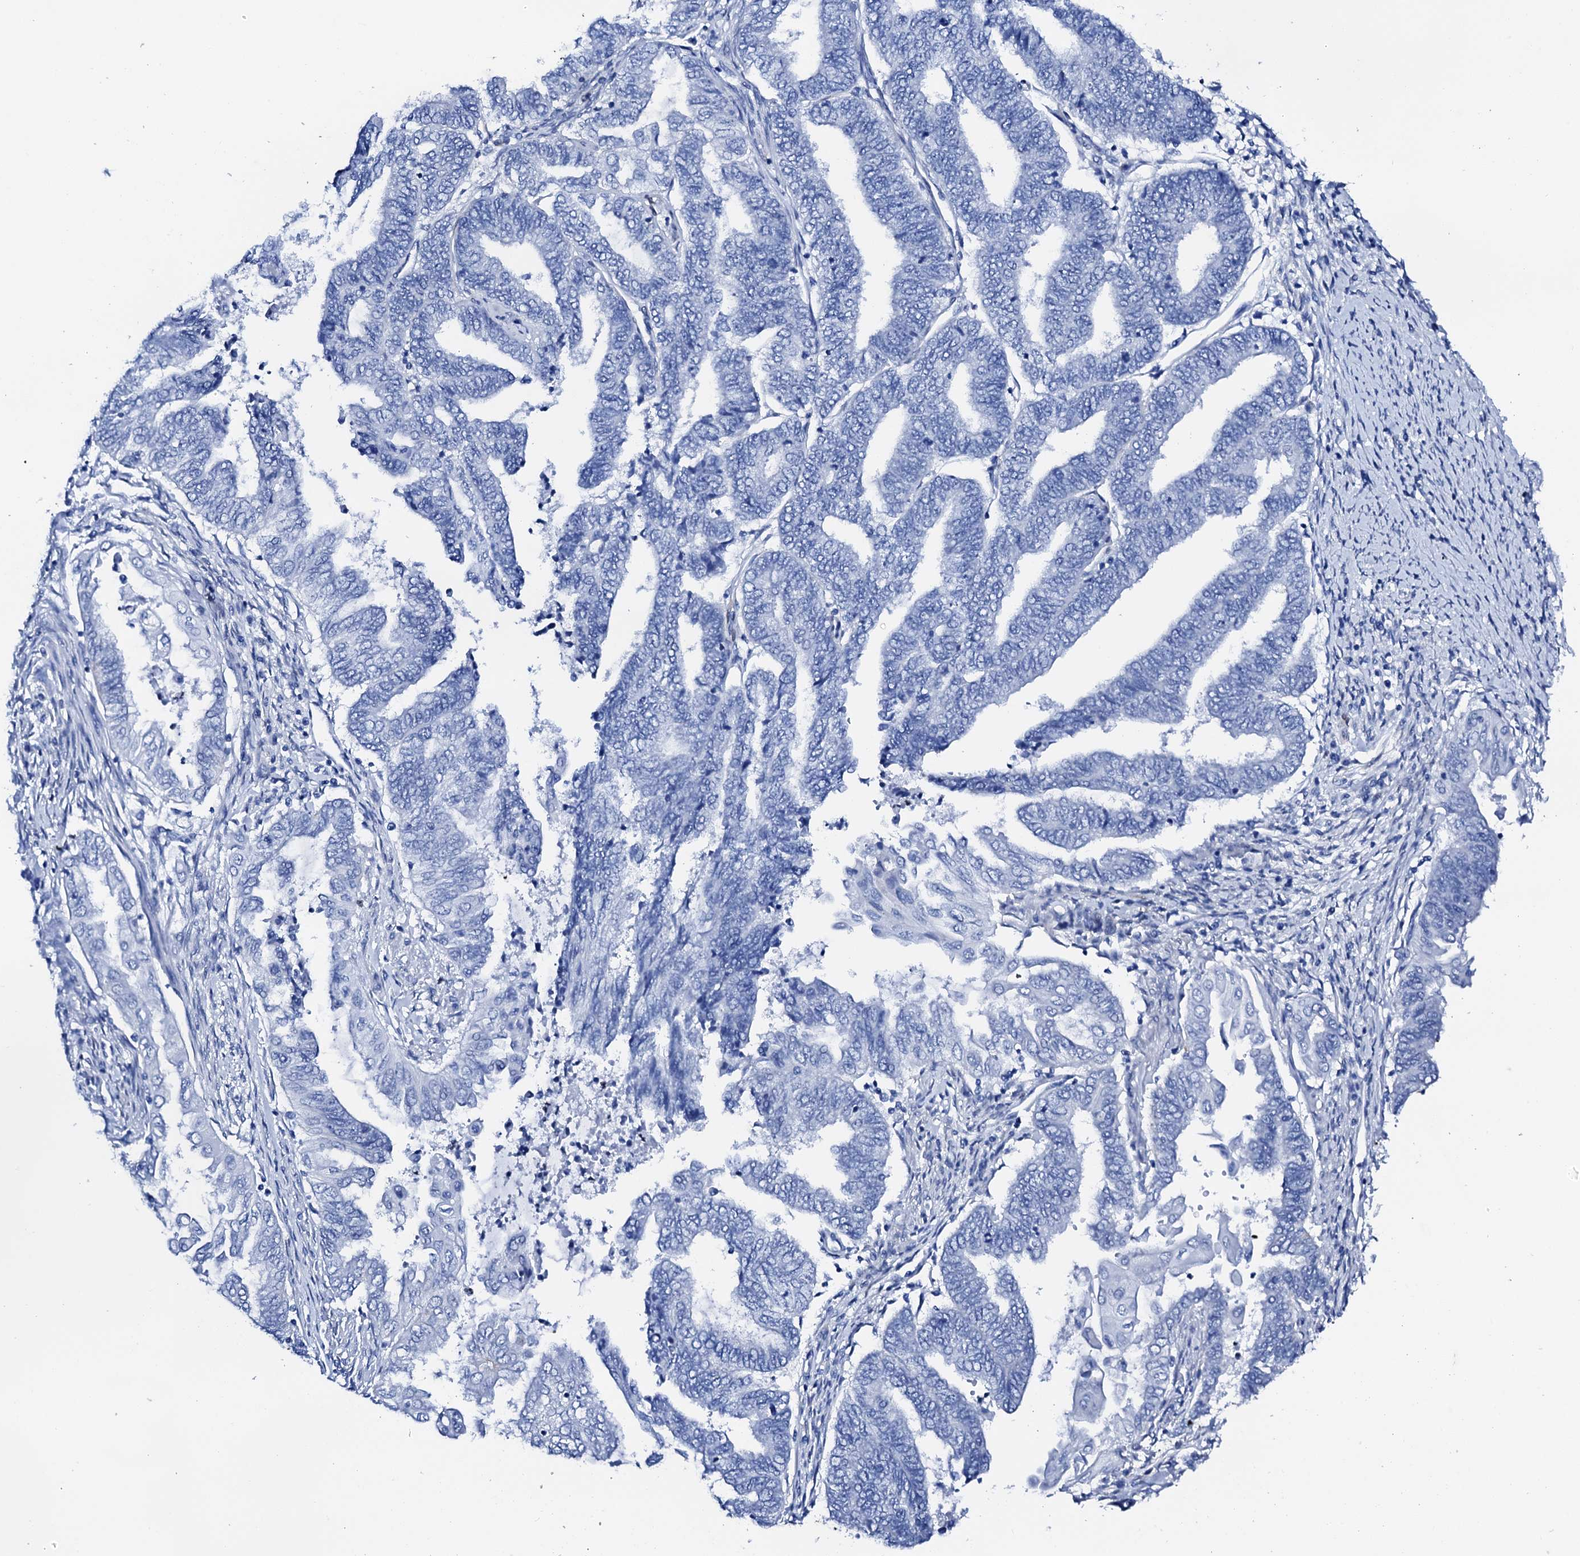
{"staining": {"intensity": "negative", "quantity": "none", "location": "none"}, "tissue": "endometrial cancer", "cell_type": "Tumor cells", "image_type": "cancer", "snomed": [{"axis": "morphology", "description": "Adenocarcinoma, NOS"}, {"axis": "topography", "description": "Uterus"}, {"axis": "topography", "description": "Endometrium"}], "caption": "DAB immunohistochemical staining of endometrial cancer (adenocarcinoma) reveals no significant expression in tumor cells.", "gene": "NRIP2", "patient": {"sex": "female", "age": 70}}